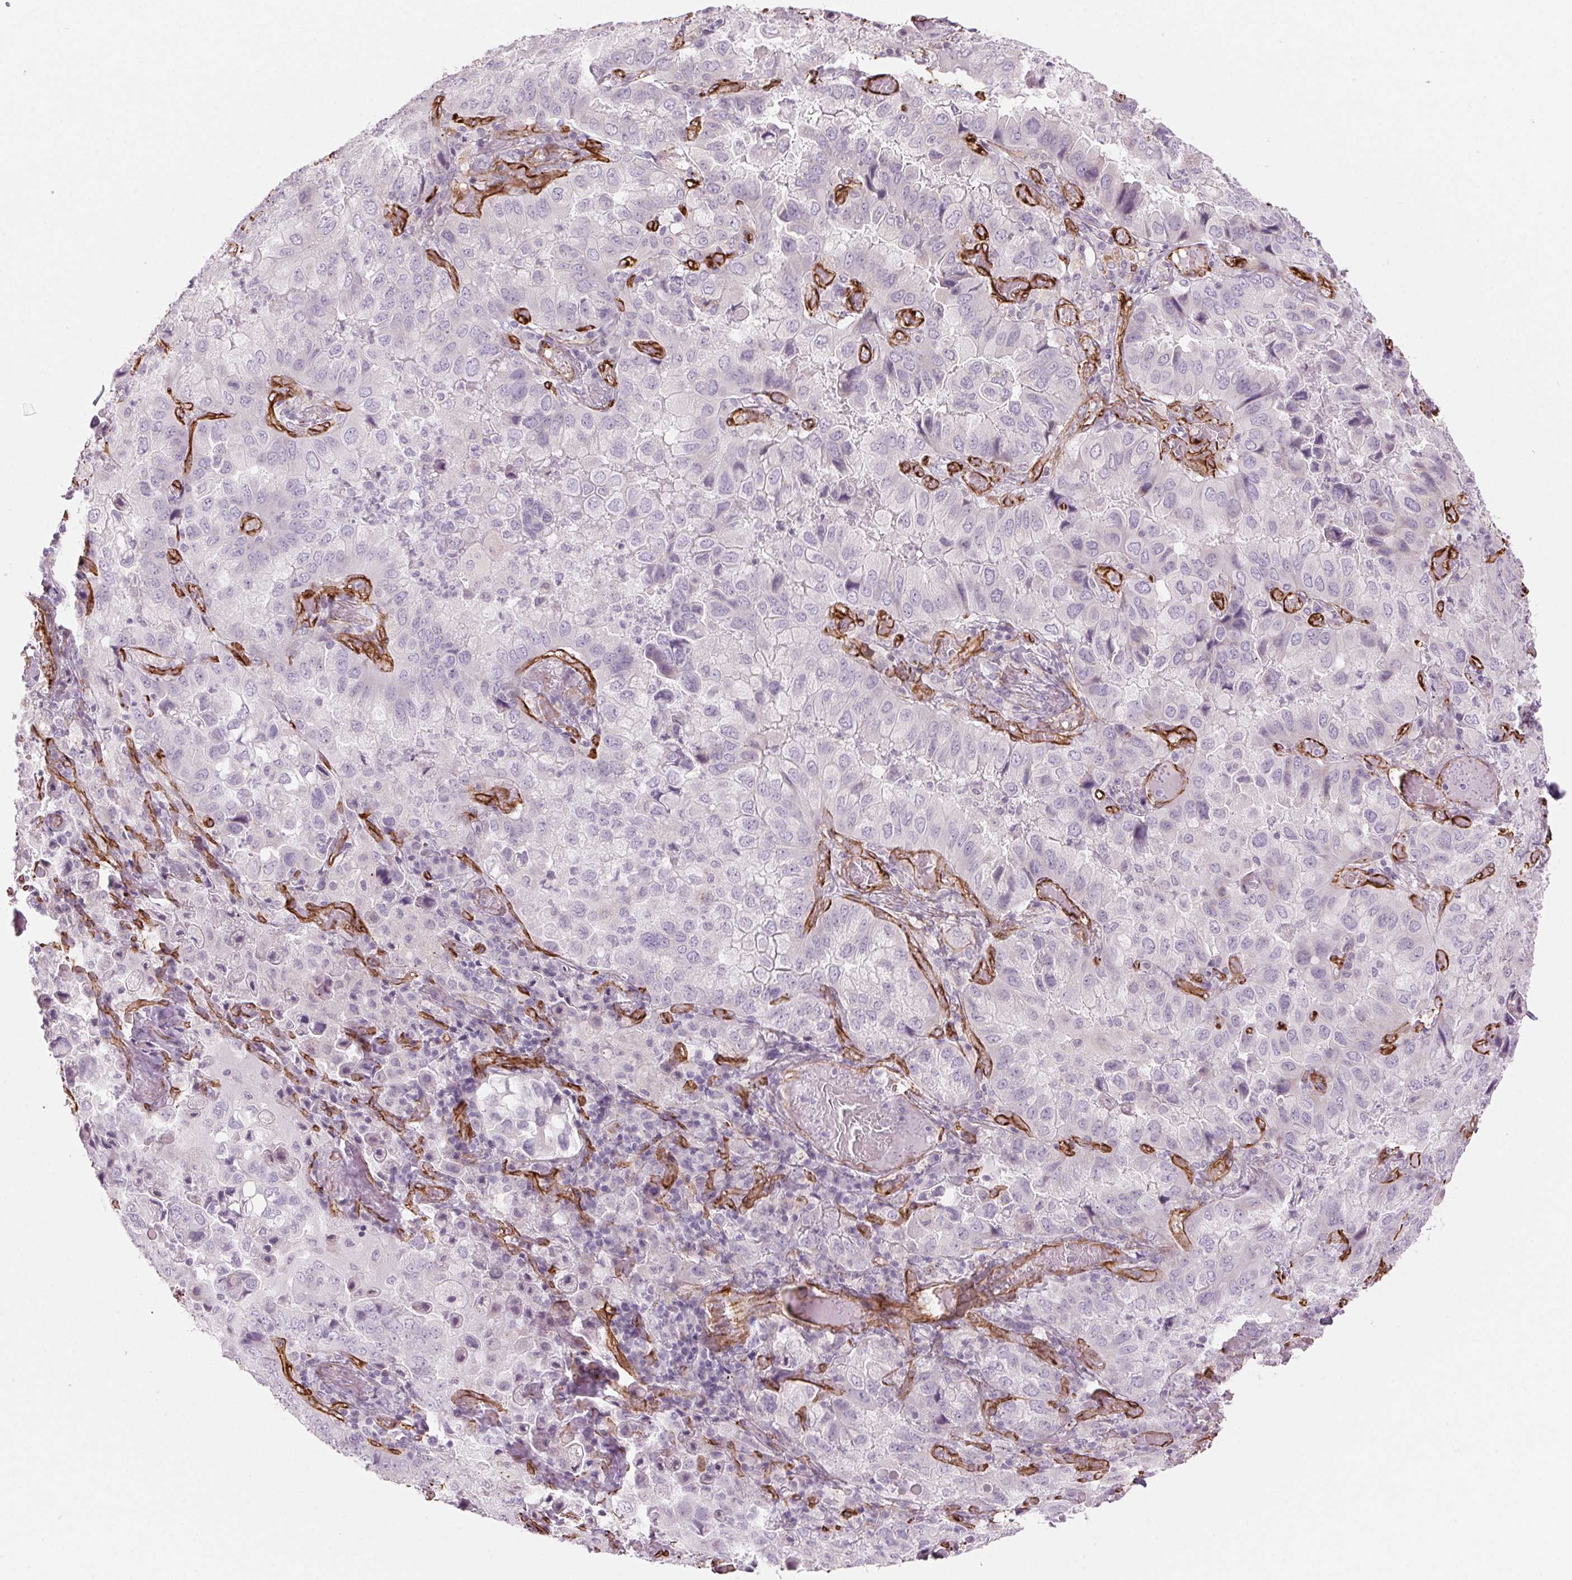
{"staining": {"intensity": "negative", "quantity": "none", "location": "none"}, "tissue": "lung cancer", "cell_type": "Tumor cells", "image_type": "cancer", "snomed": [{"axis": "morphology", "description": "Aneuploidy"}, {"axis": "morphology", "description": "Adenocarcinoma, NOS"}, {"axis": "morphology", "description": "Adenocarcinoma, metastatic, NOS"}, {"axis": "topography", "description": "Lymph node"}, {"axis": "topography", "description": "Lung"}], "caption": "Tumor cells show no significant staining in lung cancer (adenocarcinoma).", "gene": "CLPS", "patient": {"sex": "female", "age": 48}}